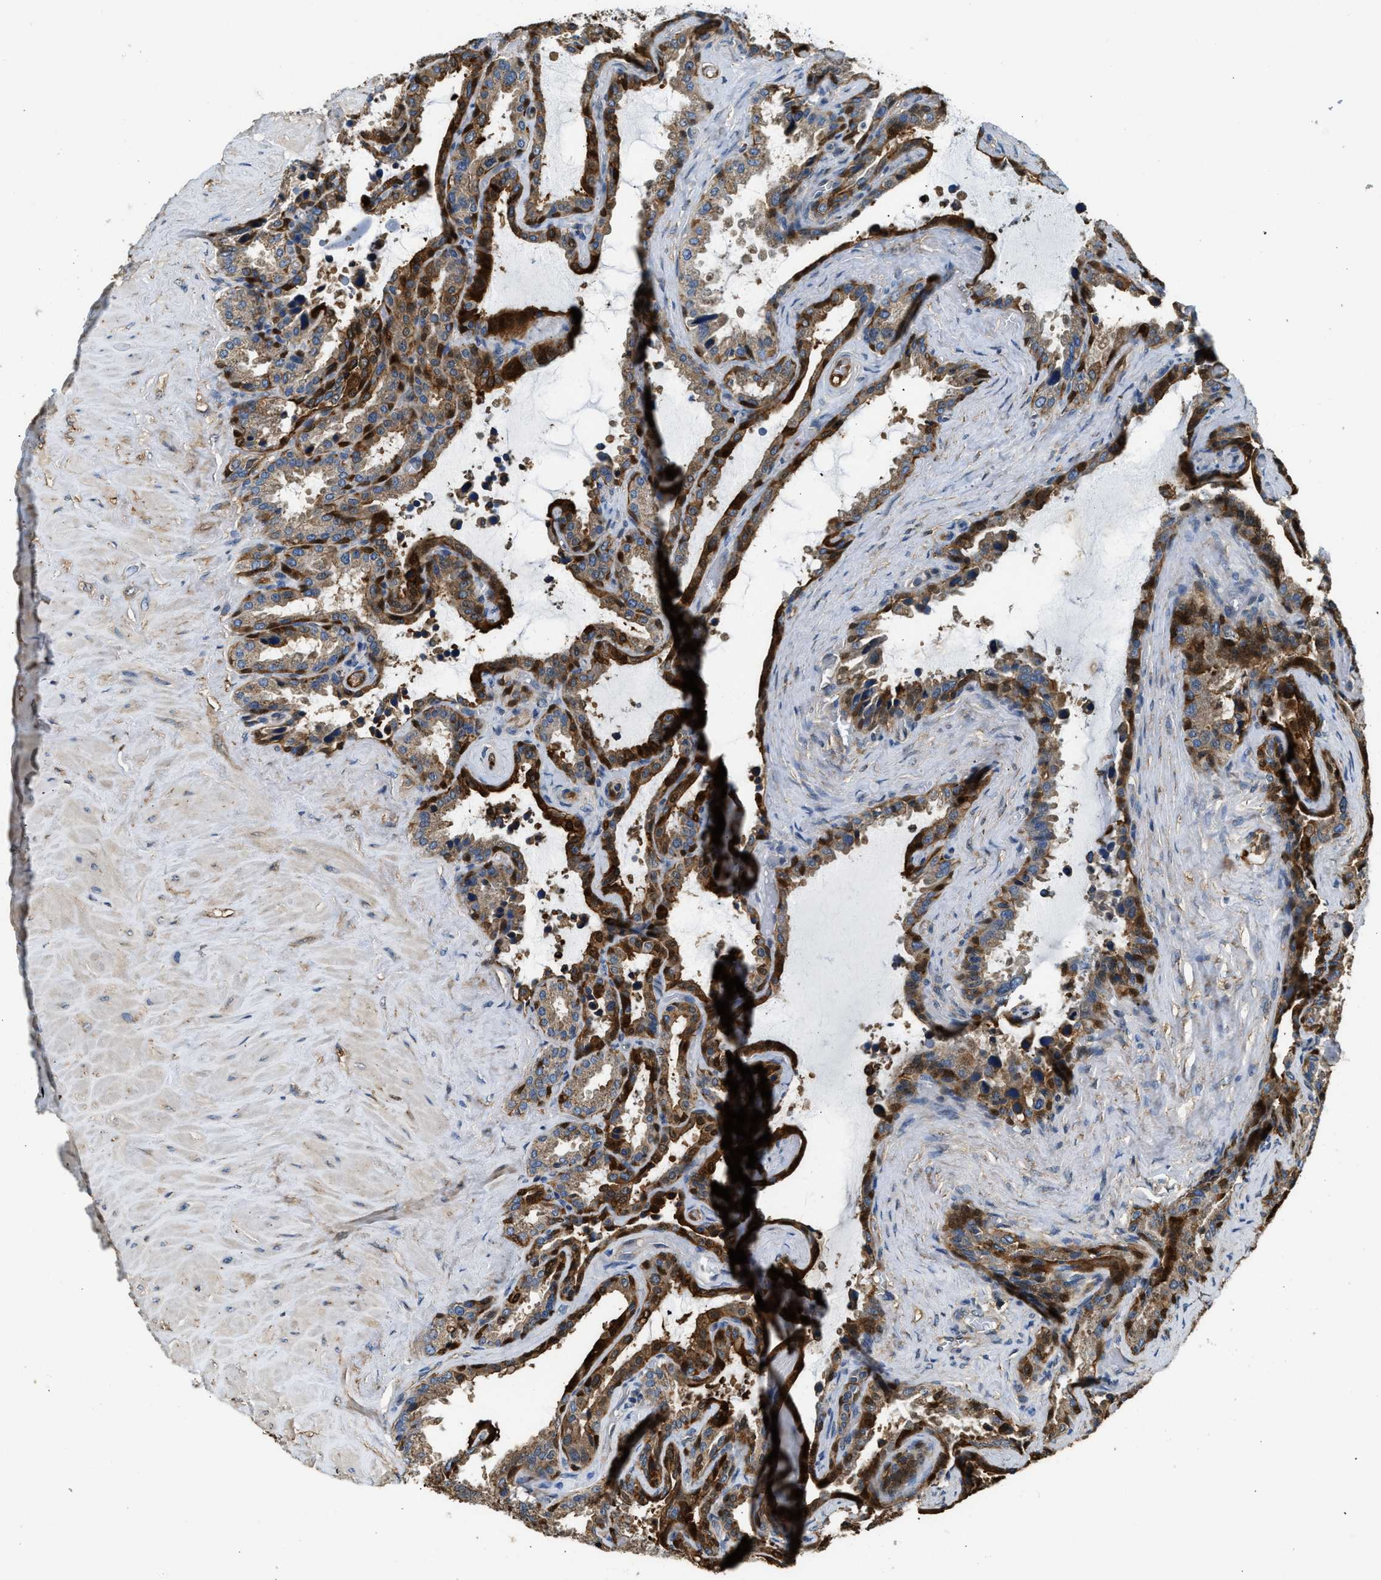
{"staining": {"intensity": "strong", "quantity": ">75%", "location": "cytoplasmic/membranous,nuclear"}, "tissue": "seminal vesicle", "cell_type": "Glandular cells", "image_type": "normal", "snomed": [{"axis": "morphology", "description": "Normal tissue, NOS"}, {"axis": "topography", "description": "Seminal veicle"}], "caption": "This micrograph shows immunohistochemistry (IHC) staining of benign seminal vesicle, with high strong cytoplasmic/membranous,nuclear staining in about >75% of glandular cells.", "gene": "ANXA3", "patient": {"sex": "male", "age": 46}}